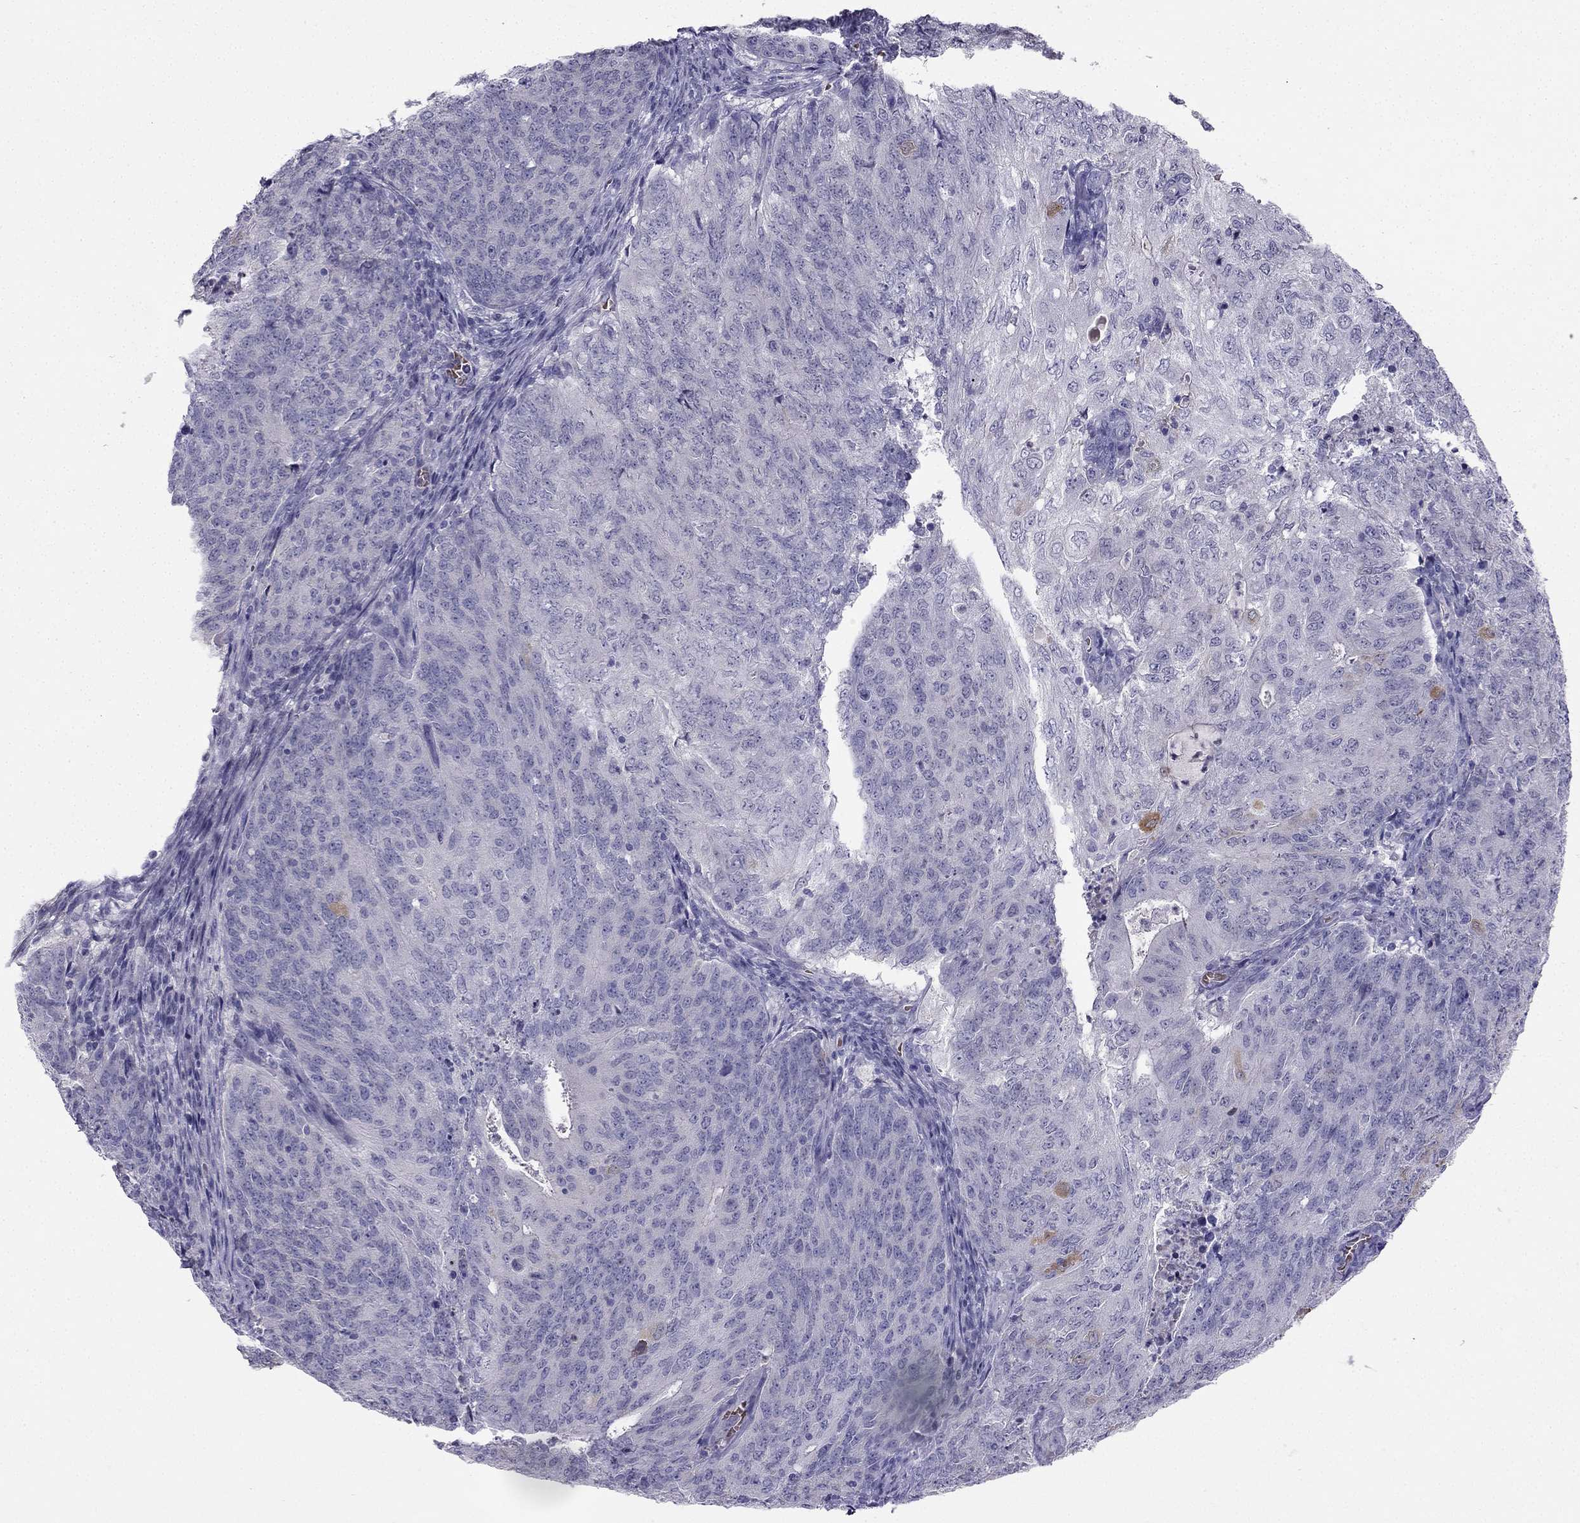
{"staining": {"intensity": "moderate", "quantity": "<25%", "location": "cytoplasmic/membranous"}, "tissue": "endometrial cancer", "cell_type": "Tumor cells", "image_type": "cancer", "snomed": [{"axis": "morphology", "description": "Adenocarcinoma, NOS"}, {"axis": "topography", "description": "Endometrium"}], "caption": "About <25% of tumor cells in endometrial adenocarcinoma demonstrate moderate cytoplasmic/membranous protein staining as visualized by brown immunohistochemical staining.", "gene": "RSPH14", "patient": {"sex": "female", "age": 82}}